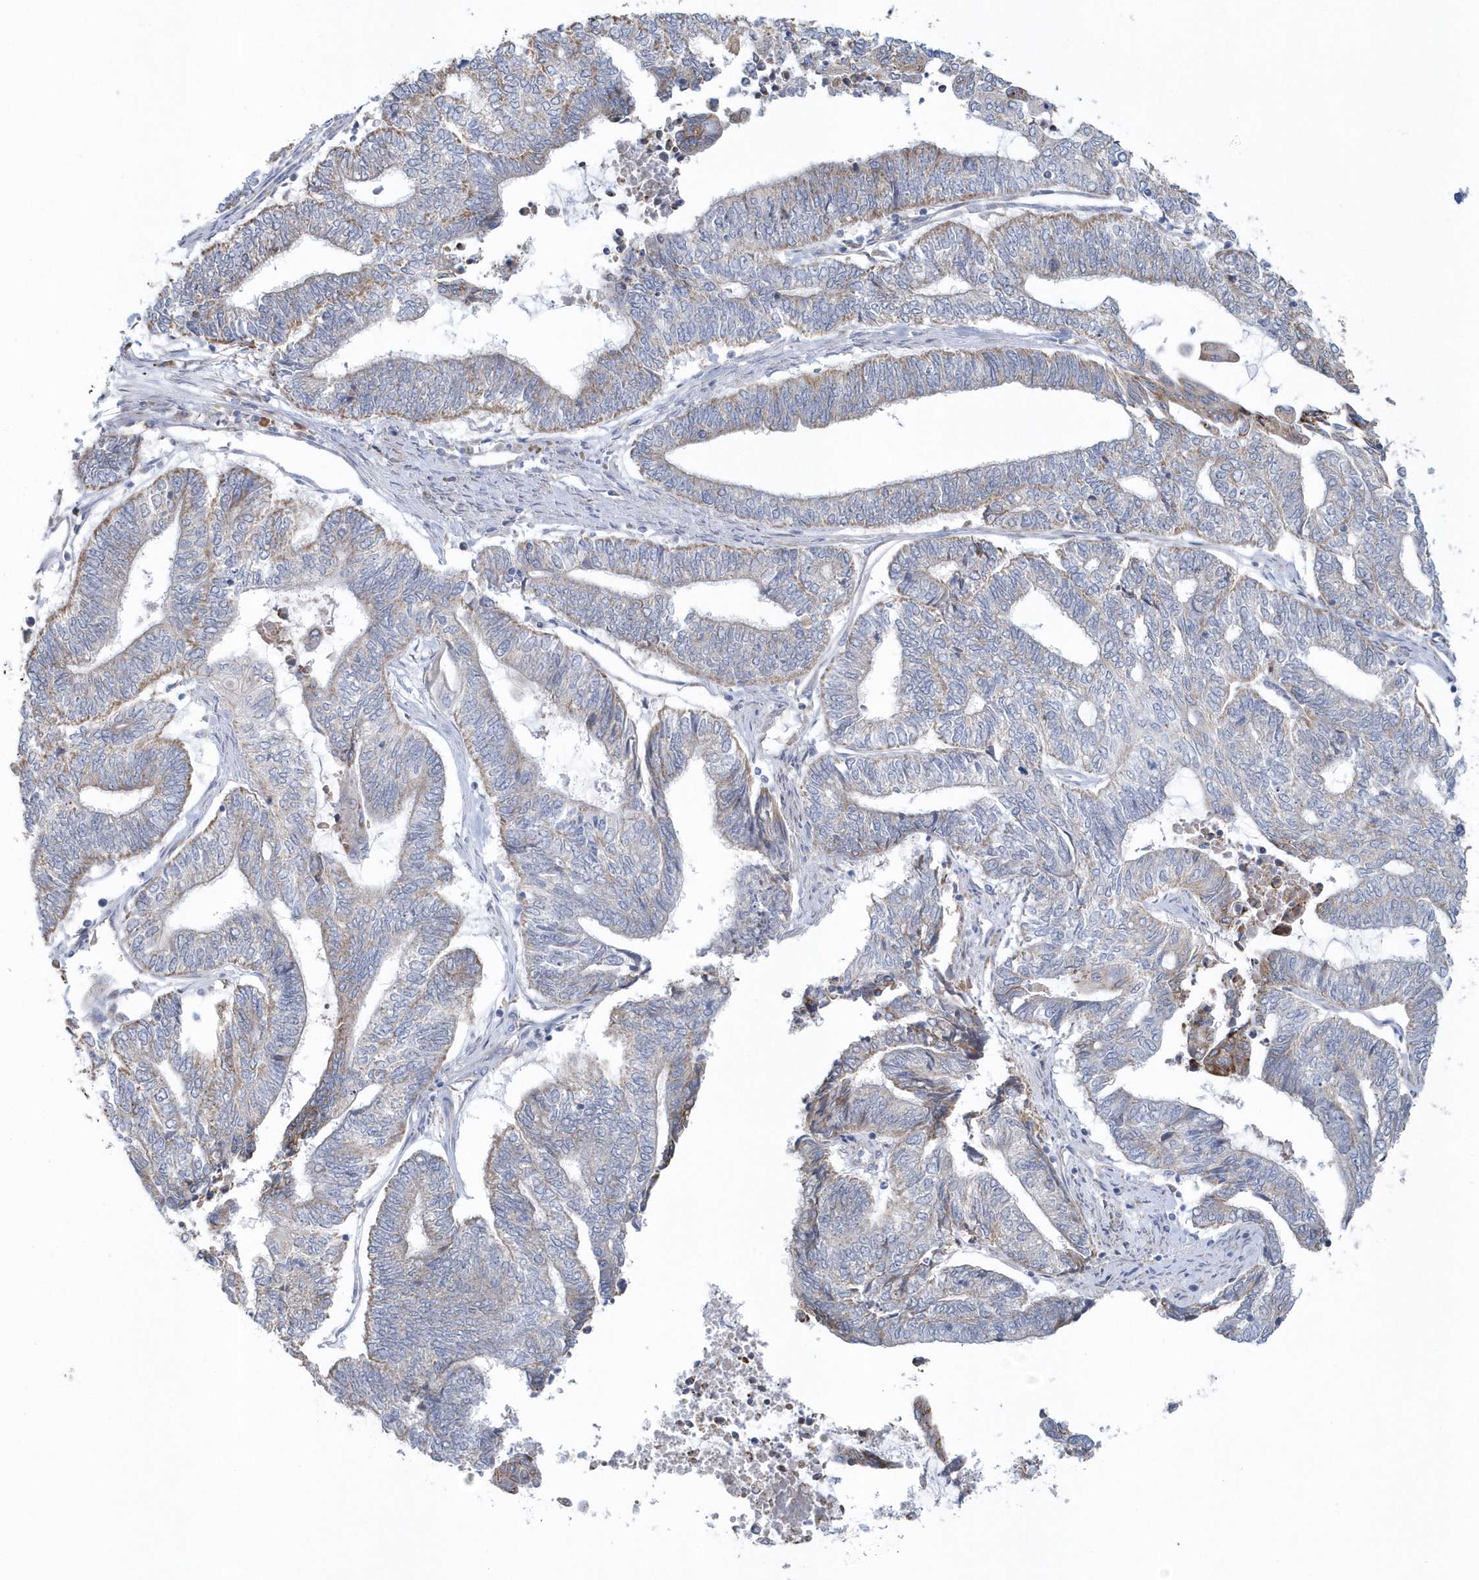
{"staining": {"intensity": "weak", "quantity": "<25%", "location": "cytoplasmic/membranous"}, "tissue": "endometrial cancer", "cell_type": "Tumor cells", "image_type": "cancer", "snomed": [{"axis": "morphology", "description": "Adenocarcinoma, NOS"}, {"axis": "topography", "description": "Uterus"}, {"axis": "topography", "description": "Endometrium"}], "caption": "This micrograph is of endometrial cancer stained with IHC to label a protein in brown with the nuclei are counter-stained blue. There is no positivity in tumor cells.", "gene": "SPATA18", "patient": {"sex": "female", "age": 70}}